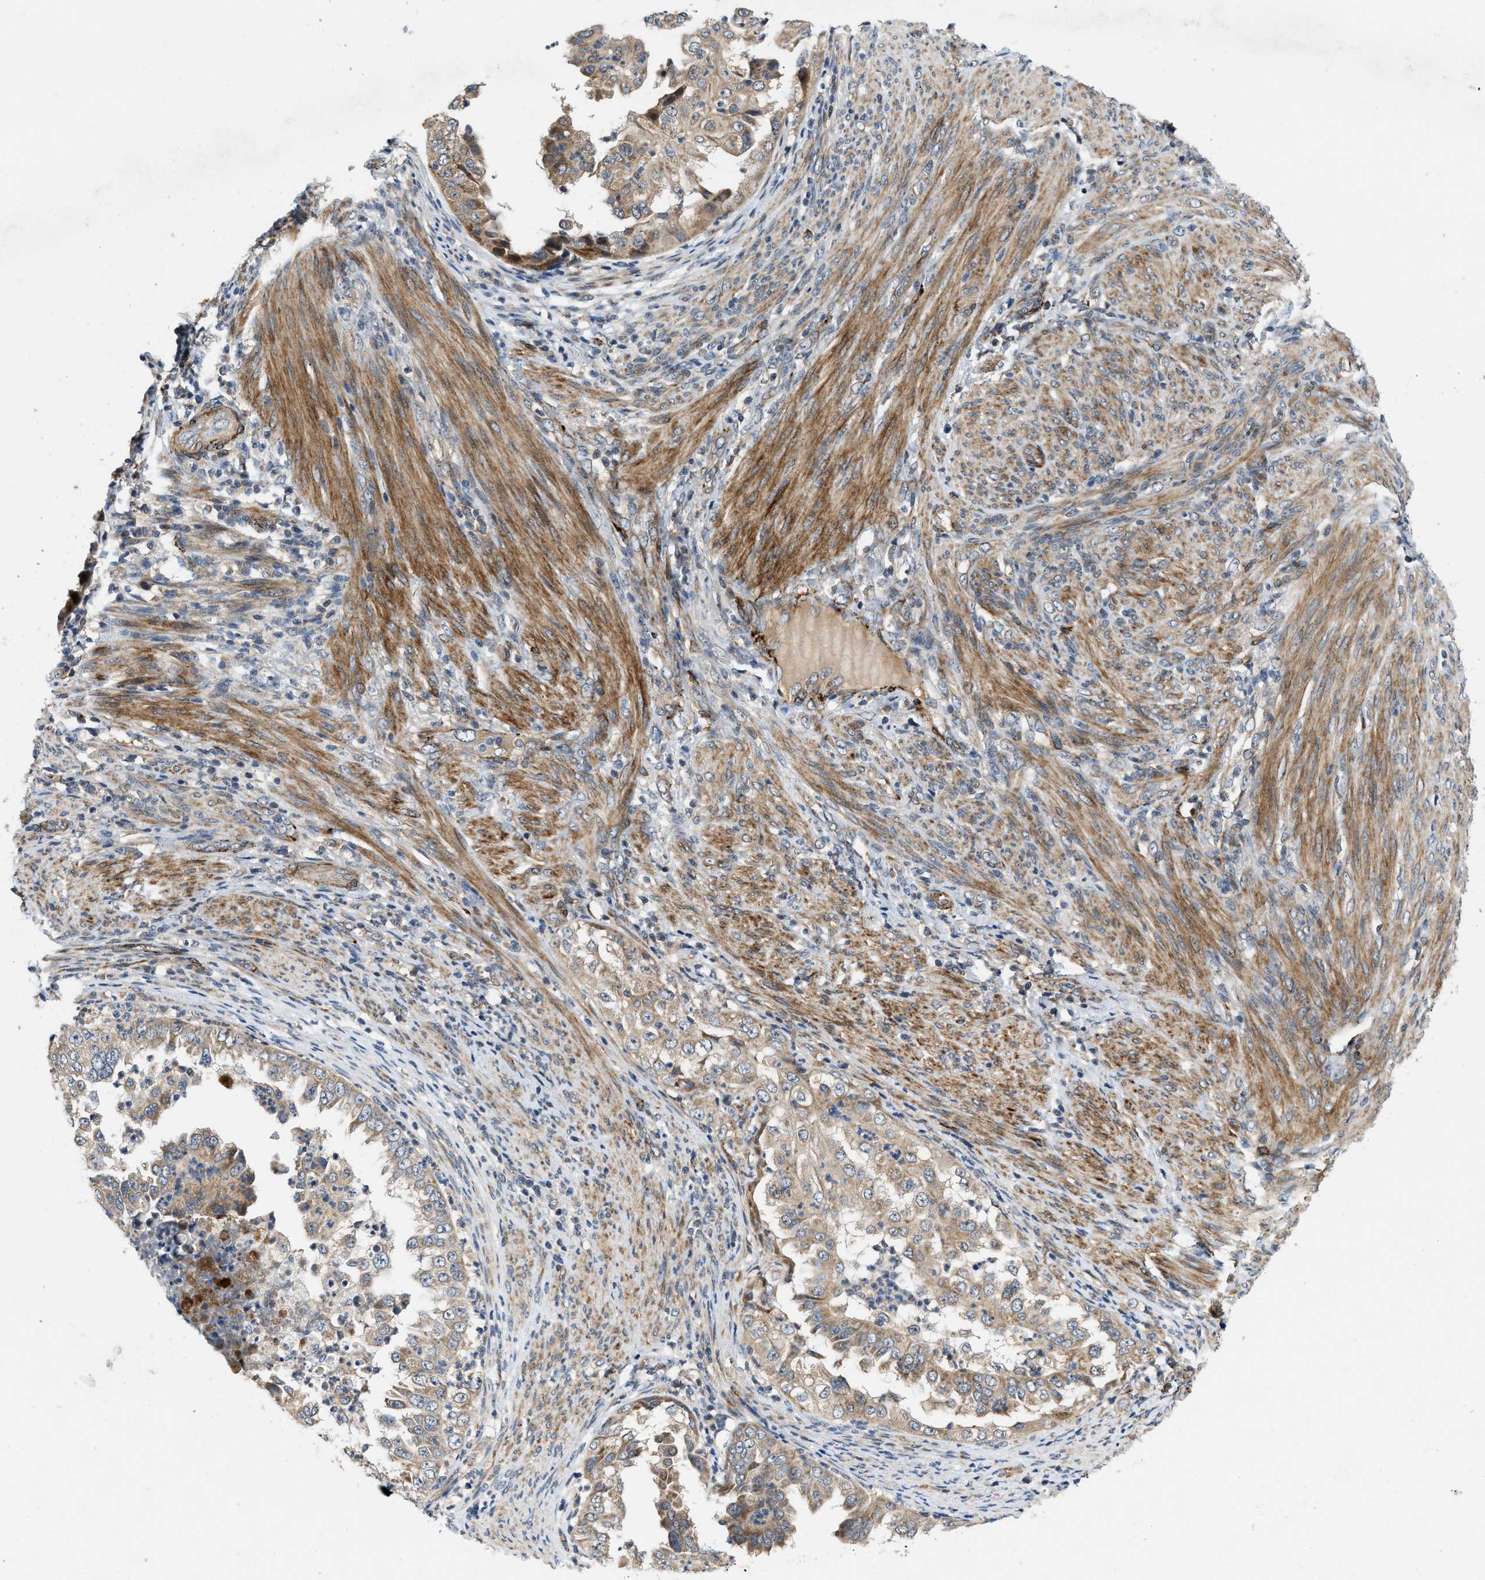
{"staining": {"intensity": "moderate", "quantity": ">75%", "location": "cytoplasmic/membranous"}, "tissue": "endometrial cancer", "cell_type": "Tumor cells", "image_type": "cancer", "snomed": [{"axis": "morphology", "description": "Adenocarcinoma, NOS"}, {"axis": "topography", "description": "Endometrium"}], "caption": "Immunohistochemistry histopathology image of human adenocarcinoma (endometrial) stained for a protein (brown), which reveals medium levels of moderate cytoplasmic/membranous positivity in approximately >75% of tumor cells.", "gene": "ZNF599", "patient": {"sex": "female", "age": 85}}